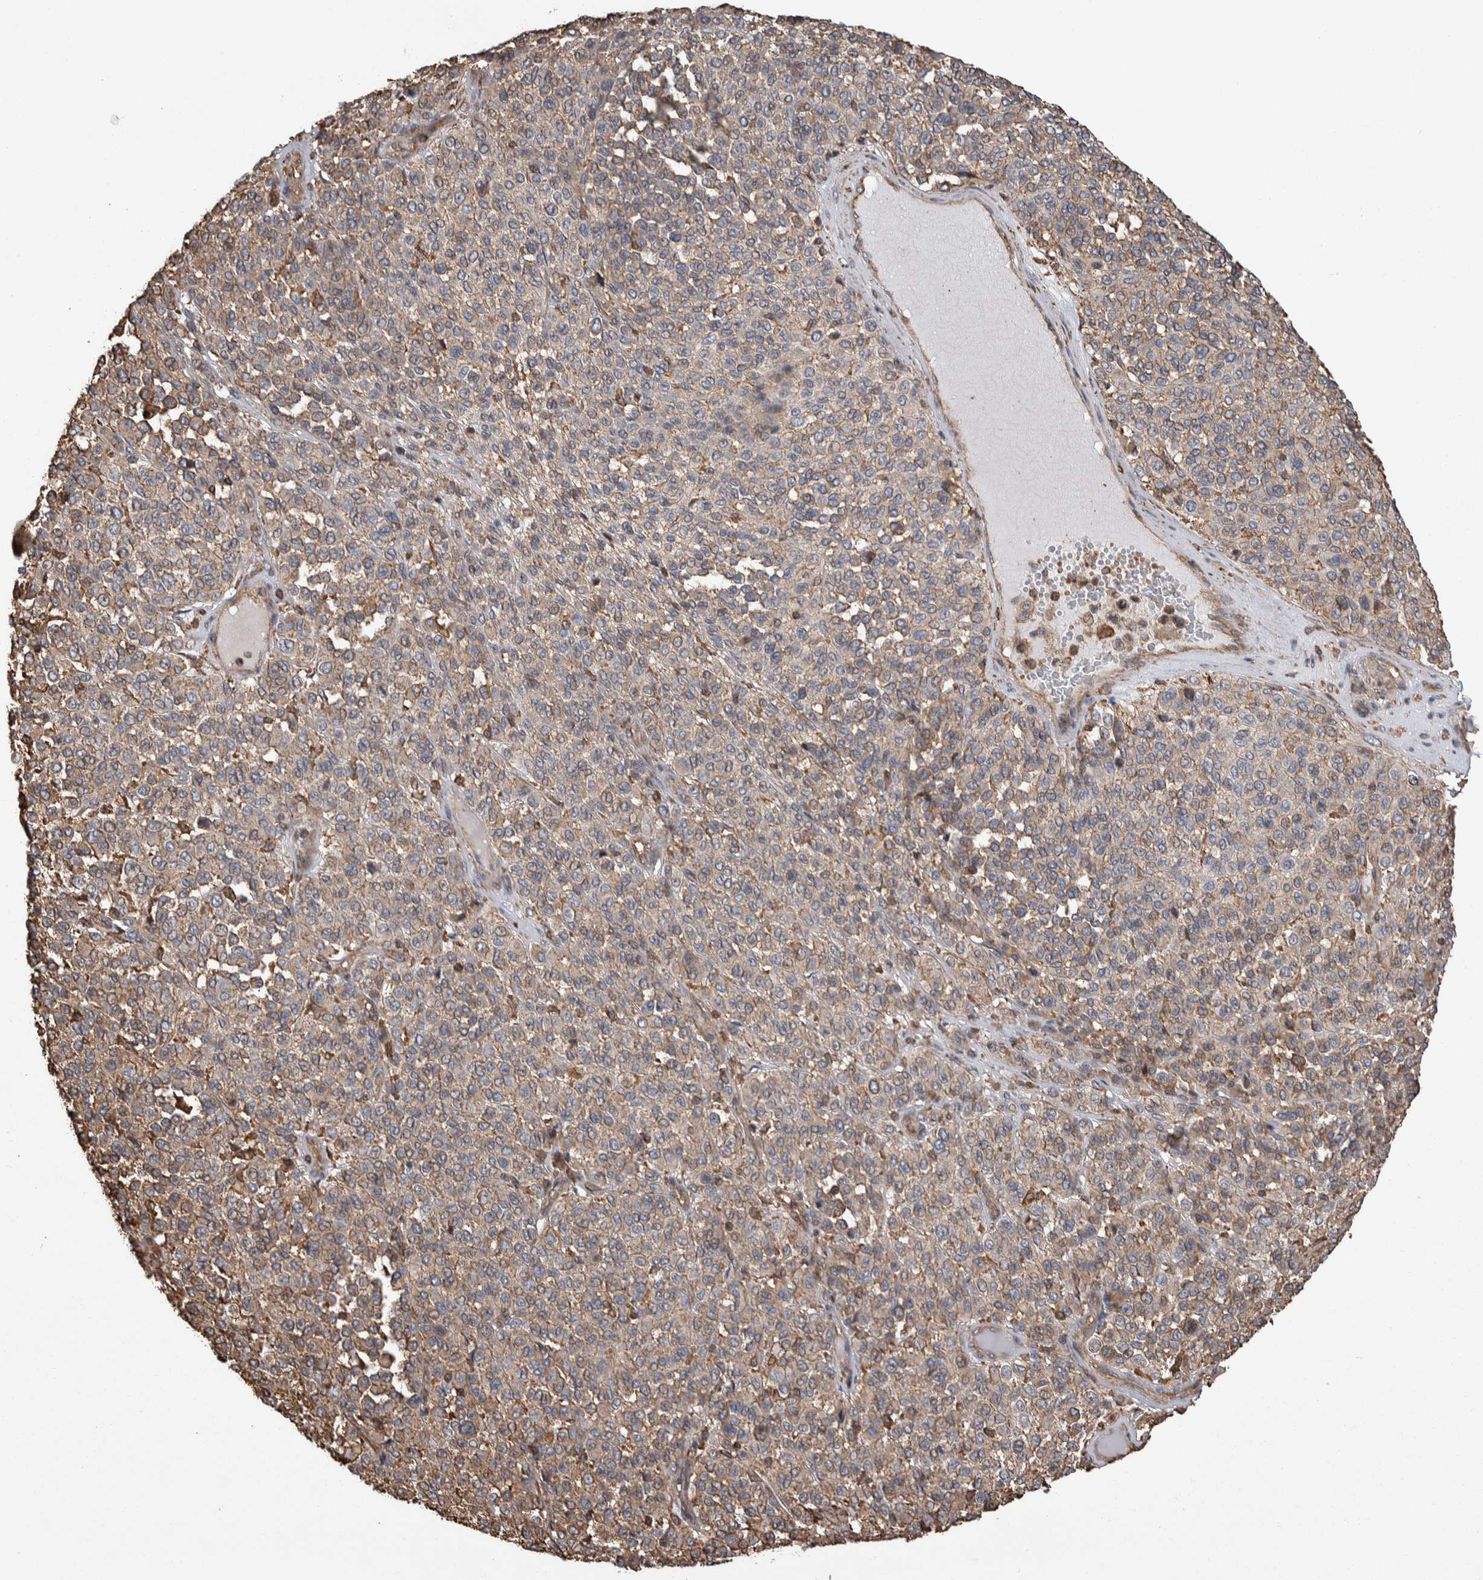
{"staining": {"intensity": "weak", "quantity": "25%-75%", "location": "cytoplasmic/membranous"}, "tissue": "melanoma", "cell_type": "Tumor cells", "image_type": "cancer", "snomed": [{"axis": "morphology", "description": "Malignant melanoma, Metastatic site"}, {"axis": "topography", "description": "Pancreas"}], "caption": "A brown stain highlights weak cytoplasmic/membranous staining of a protein in human malignant melanoma (metastatic site) tumor cells.", "gene": "ENPP2", "patient": {"sex": "female", "age": 30}}